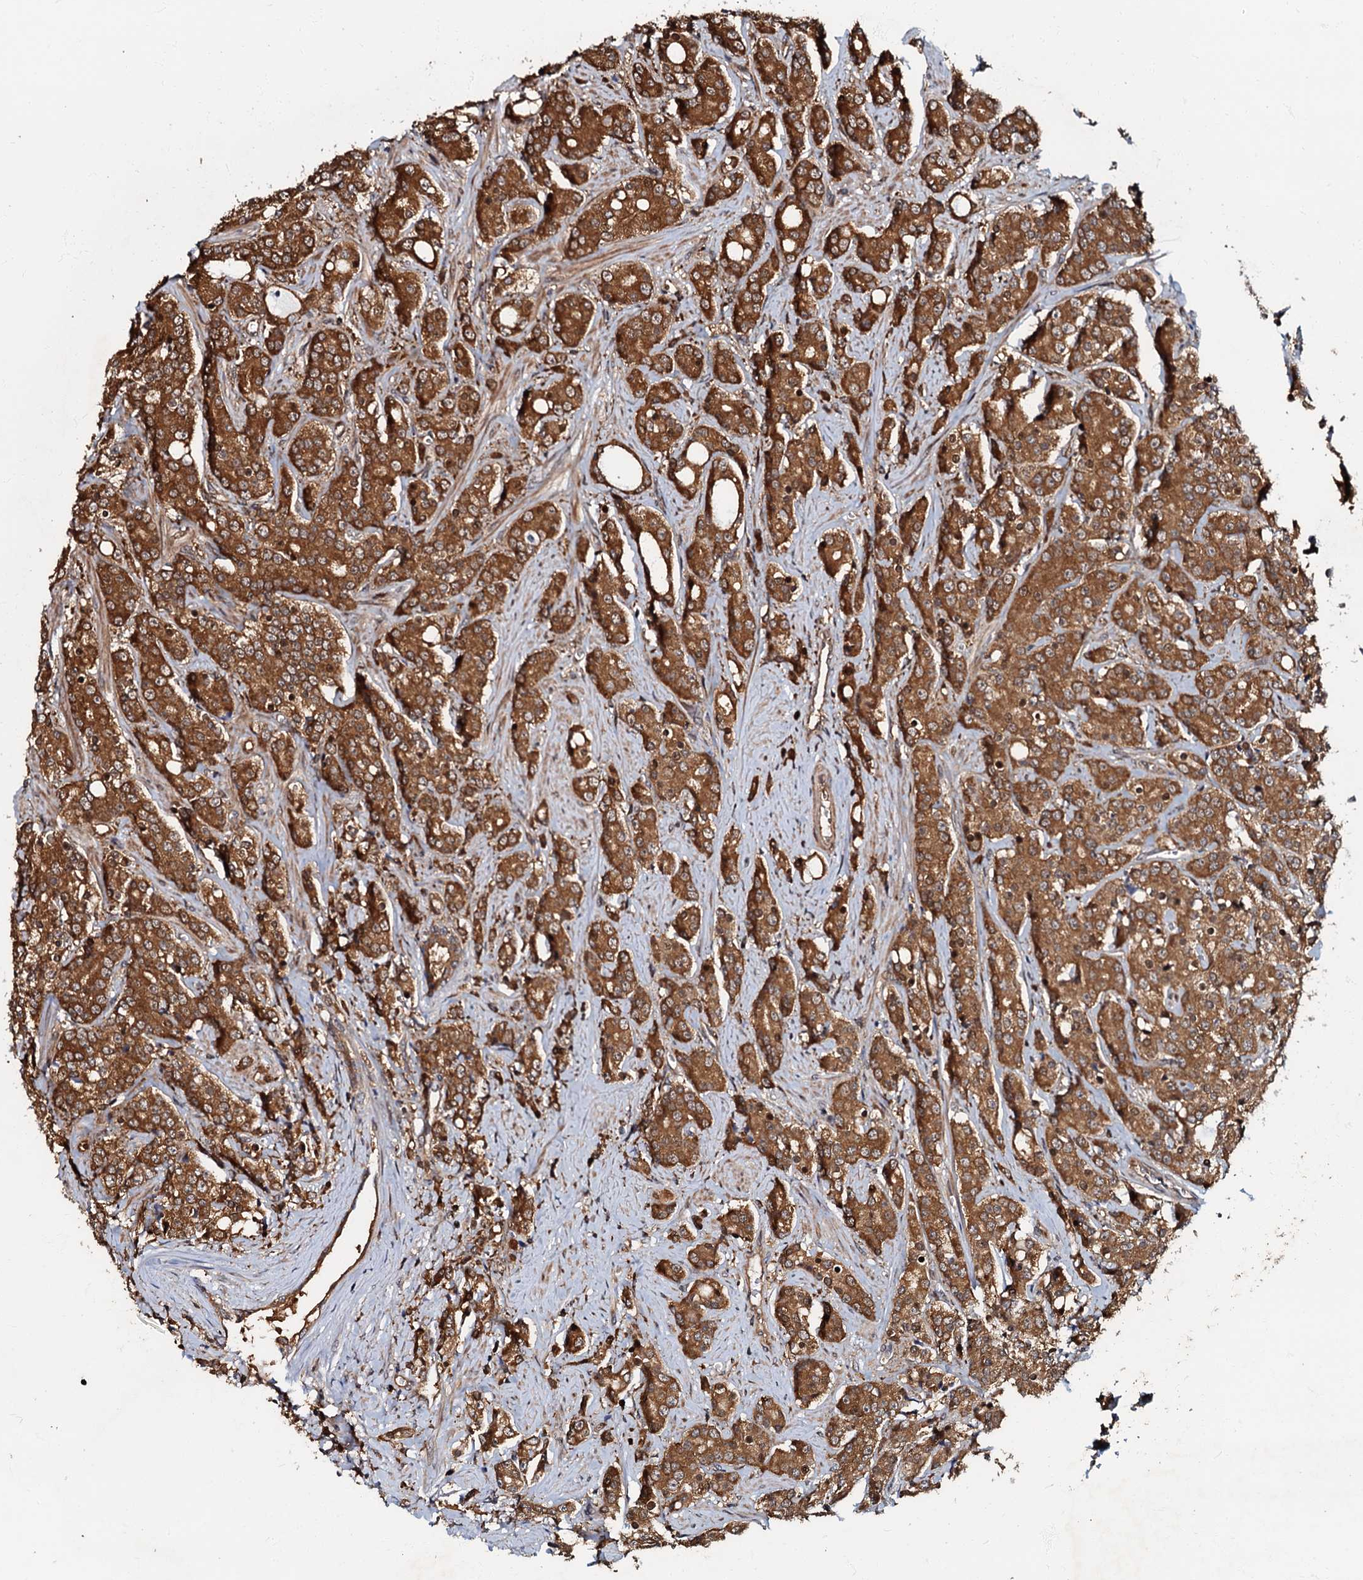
{"staining": {"intensity": "strong", "quantity": ">75%", "location": "cytoplasmic/membranous"}, "tissue": "prostate cancer", "cell_type": "Tumor cells", "image_type": "cancer", "snomed": [{"axis": "morphology", "description": "Adenocarcinoma, High grade"}, {"axis": "topography", "description": "Prostate"}], "caption": "Prostate cancer stained with immunohistochemistry shows strong cytoplasmic/membranous expression in about >75% of tumor cells.", "gene": "OSBP", "patient": {"sex": "male", "age": 62}}